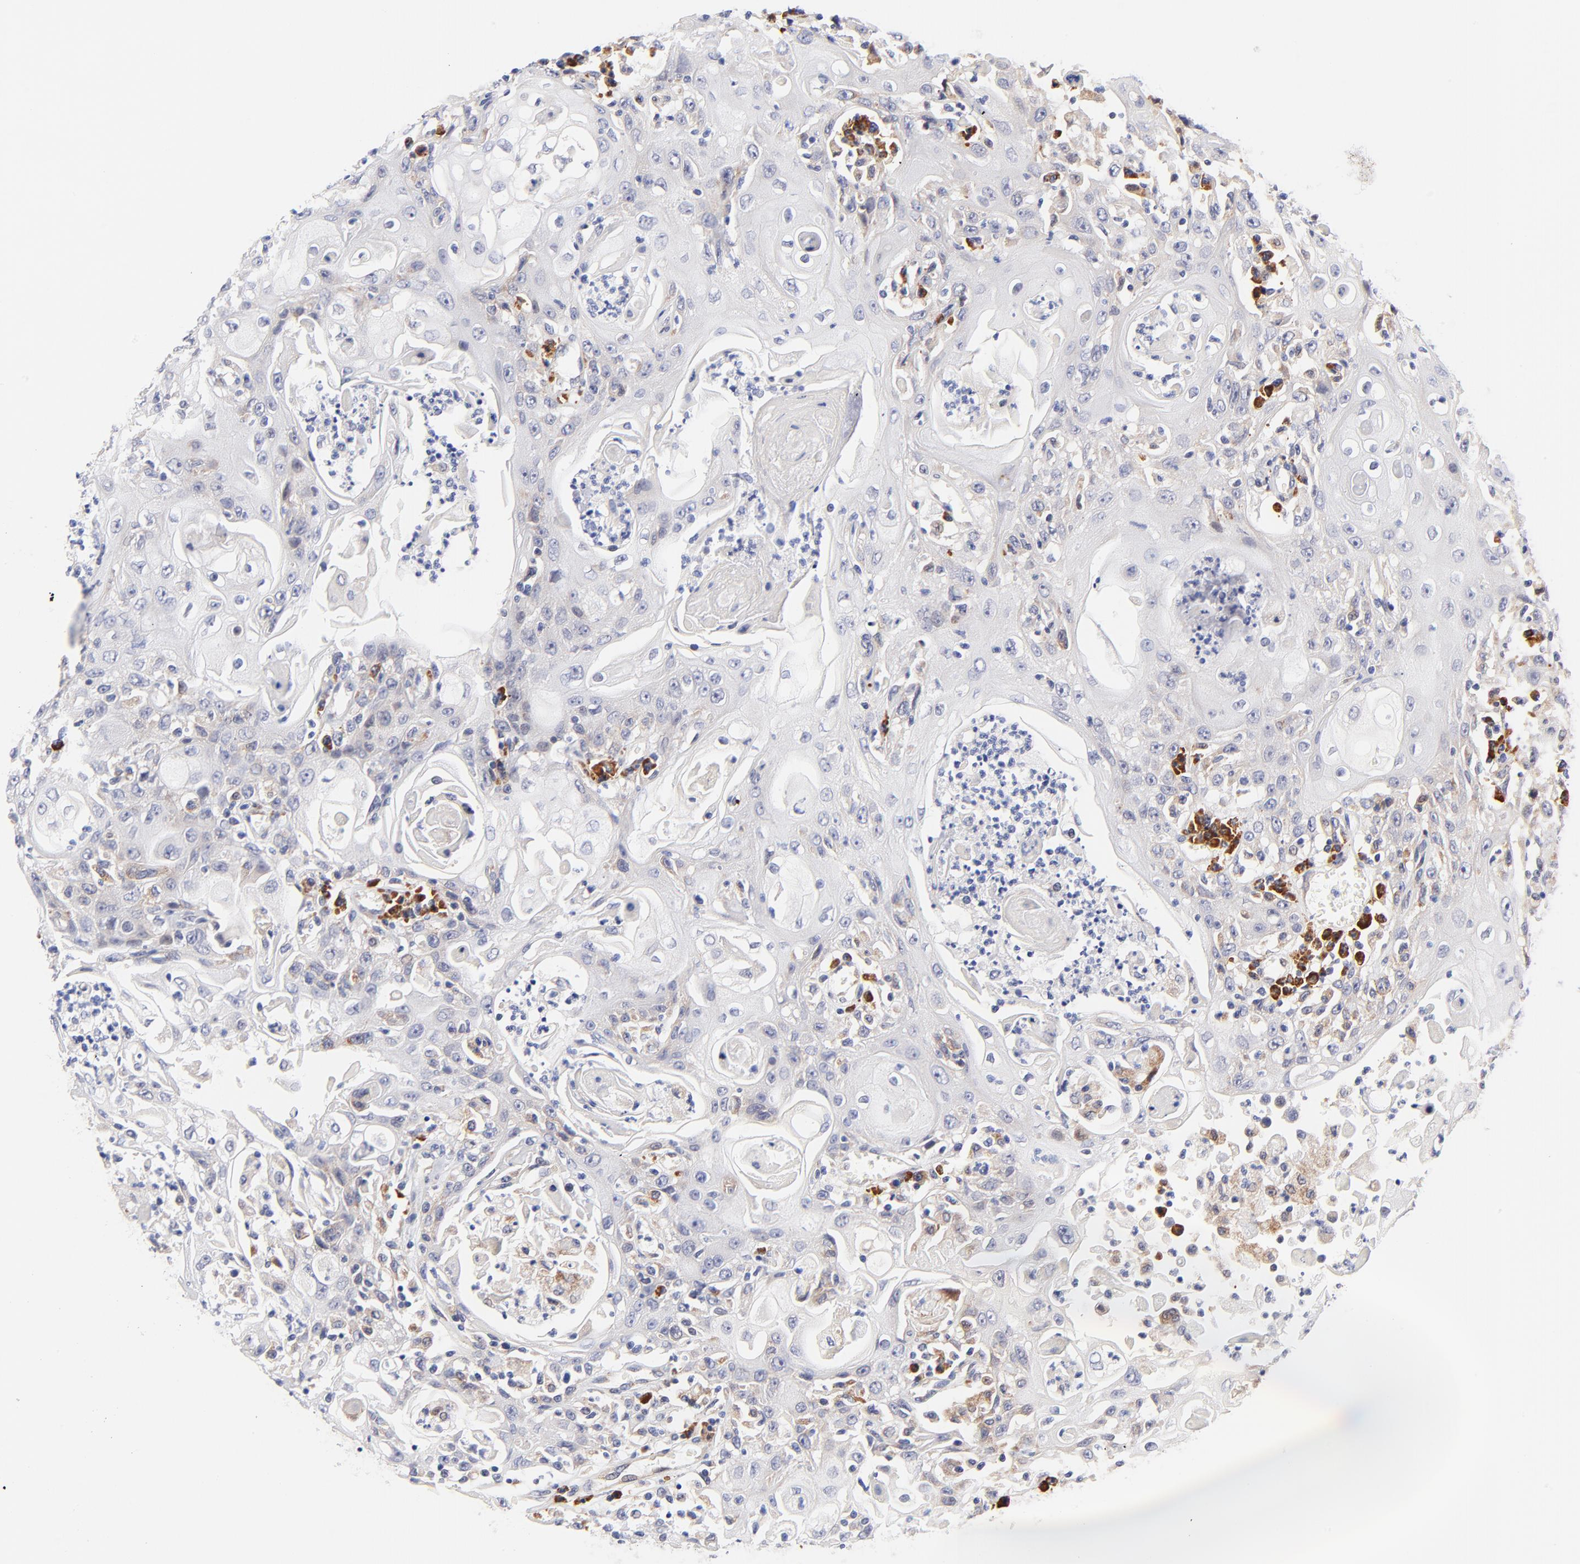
{"staining": {"intensity": "negative", "quantity": "none", "location": "none"}, "tissue": "head and neck cancer", "cell_type": "Tumor cells", "image_type": "cancer", "snomed": [{"axis": "morphology", "description": "Squamous cell carcinoma, NOS"}, {"axis": "topography", "description": "Oral tissue"}, {"axis": "topography", "description": "Head-Neck"}], "caption": "A micrograph of head and neck cancer (squamous cell carcinoma) stained for a protein reveals no brown staining in tumor cells.", "gene": "AFF2", "patient": {"sex": "female", "age": 76}}